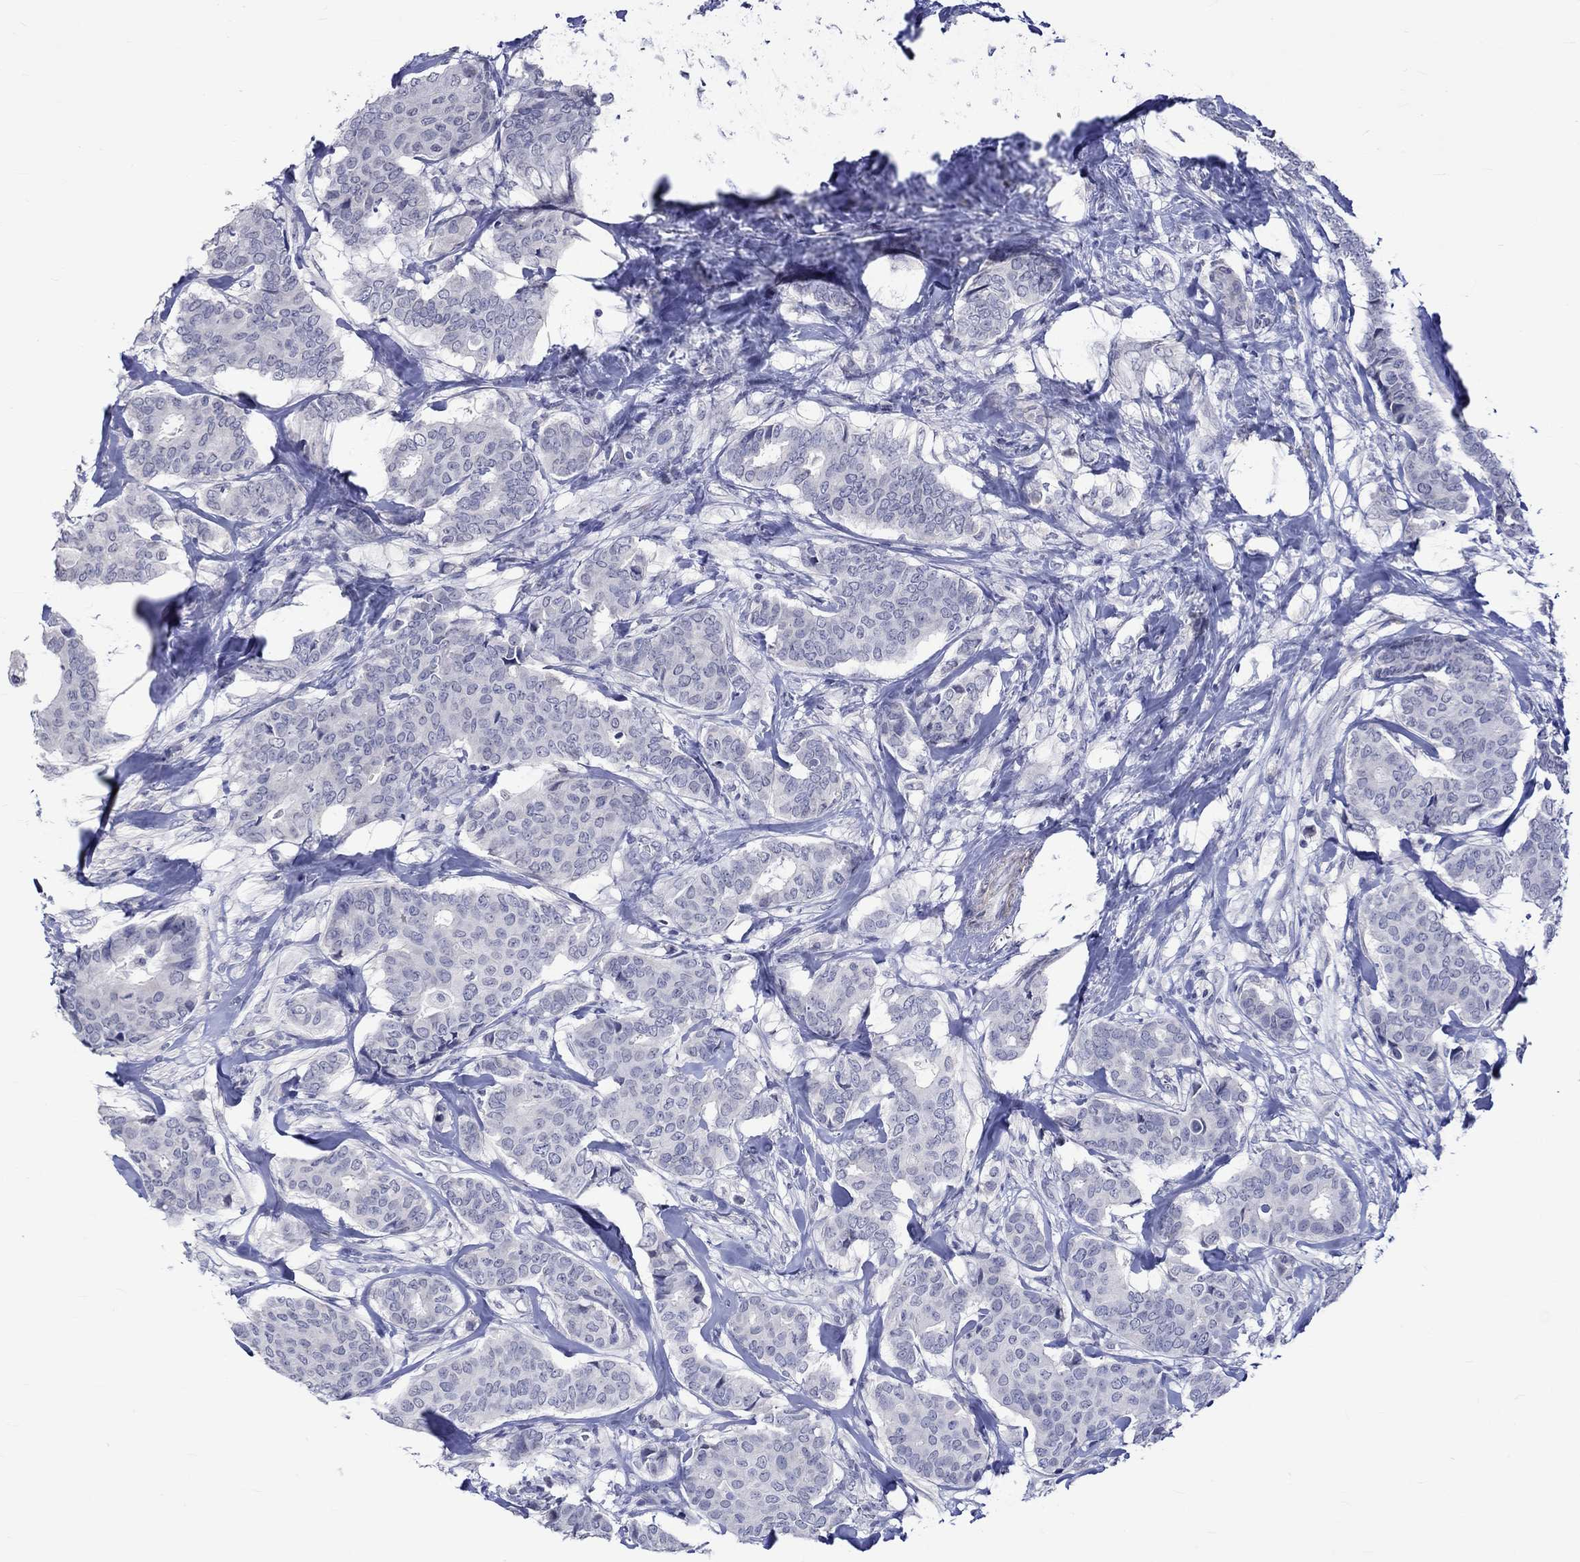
{"staining": {"intensity": "negative", "quantity": "none", "location": "none"}, "tissue": "breast cancer", "cell_type": "Tumor cells", "image_type": "cancer", "snomed": [{"axis": "morphology", "description": "Duct carcinoma"}, {"axis": "topography", "description": "Breast"}], "caption": "Breast cancer (infiltrating ductal carcinoma) was stained to show a protein in brown. There is no significant positivity in tumor cells.", "gene": "CRYAB", "patient": {"sex": "female", "age": 75}}